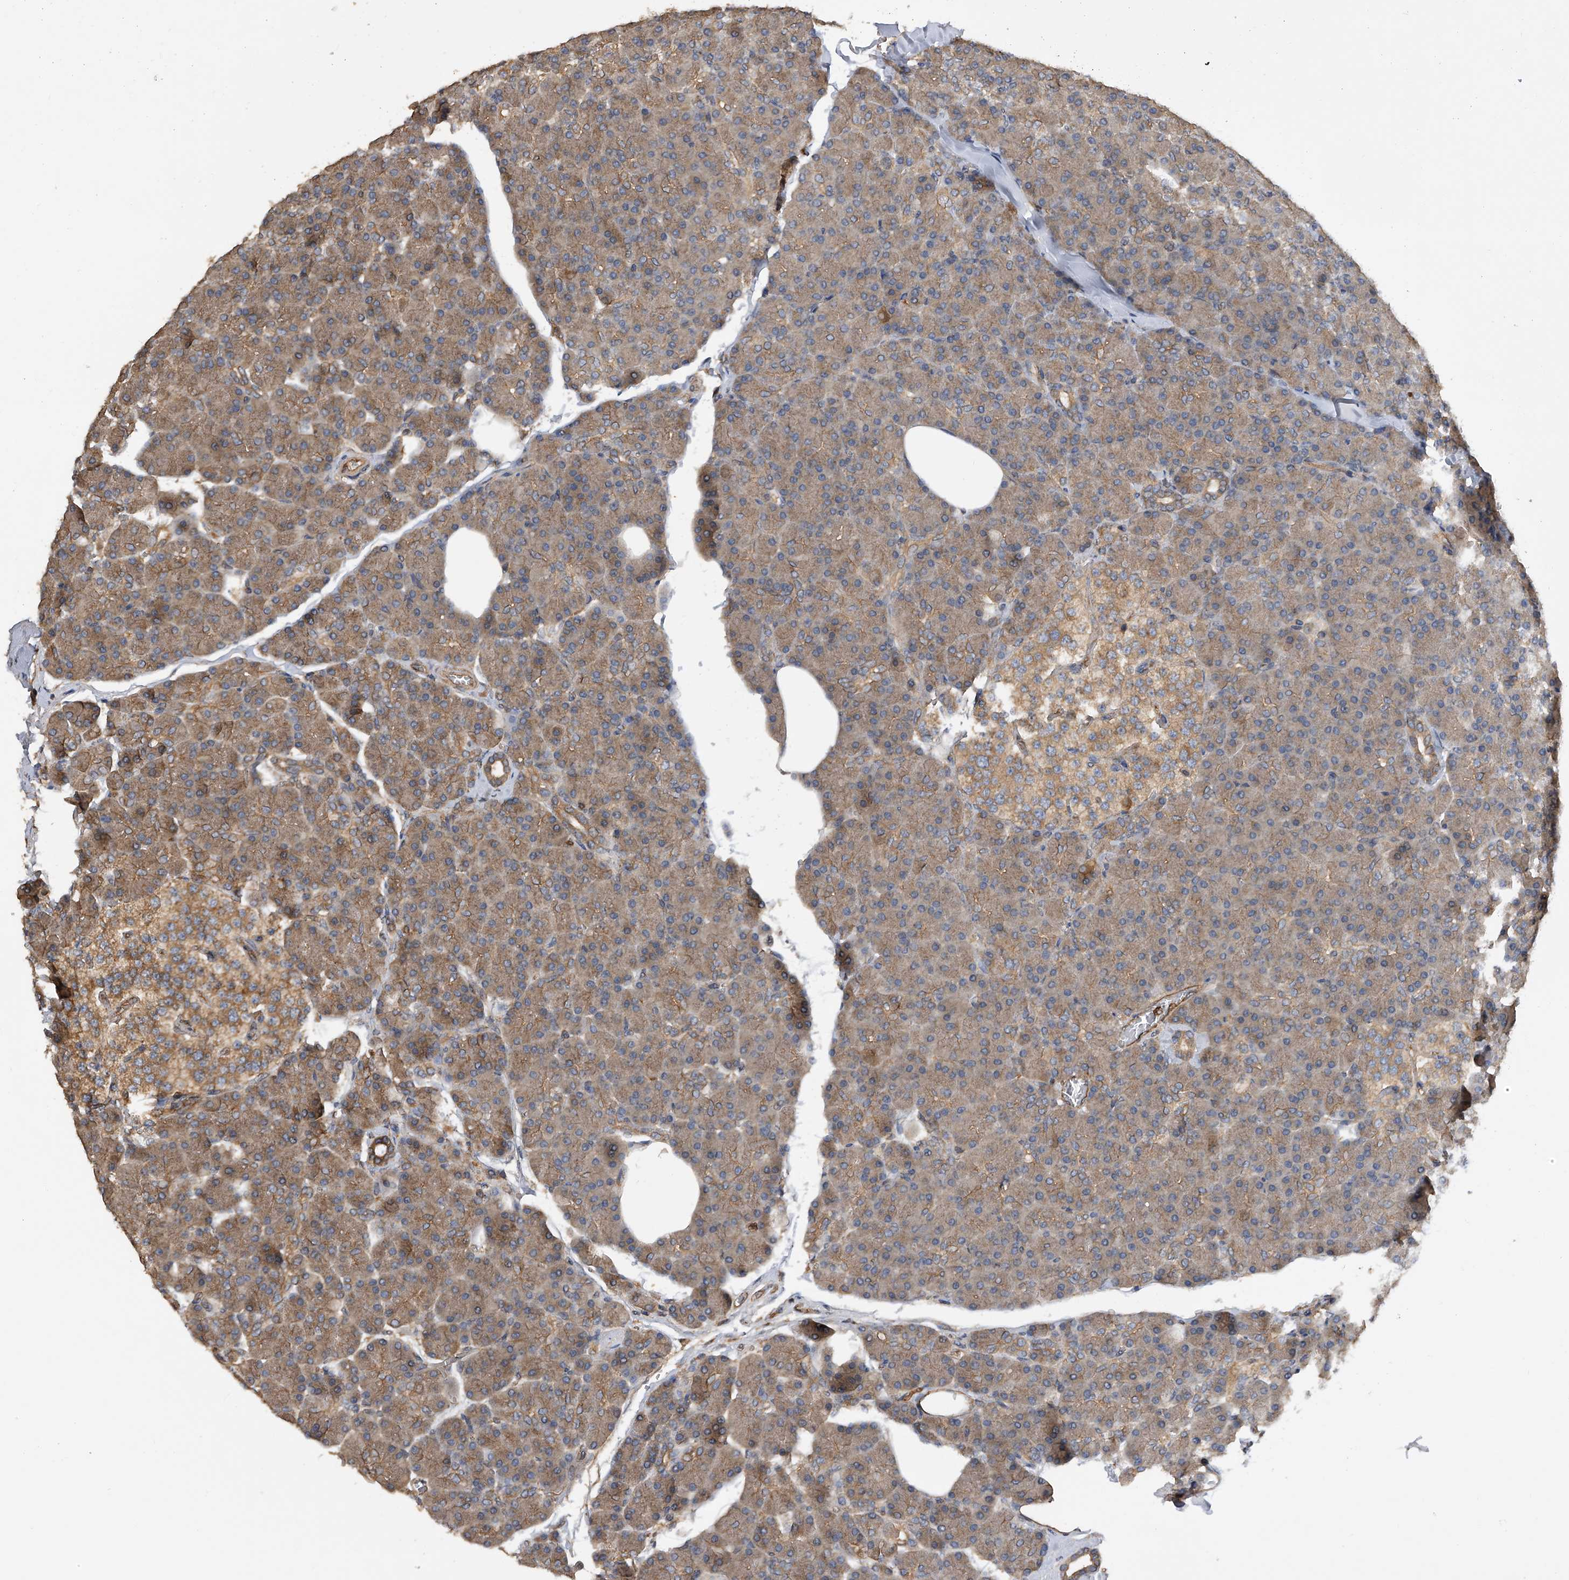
{"staining": {"intensity": "moderate", "quantity": ">75%", "location": "cytoplasmic/membranous"}, "tissue": "pancreas", "cell_type": "Exocrine glandular cells", "image_type": "normal", "snomed": [{"axis": "morphology", "description": "Normal tissue, NOS"}, {"axis": "topography", "description": "Pancreas"}], "caption": "The micrograph displays immunohistochemical staining of normal pancreas. There is moderate cytoplasmic/membranous positivity is seen in about >75% of exocrine glandular cells.", "gene": "PTPRA", "patient": {"sex": "female", "age": 43}}